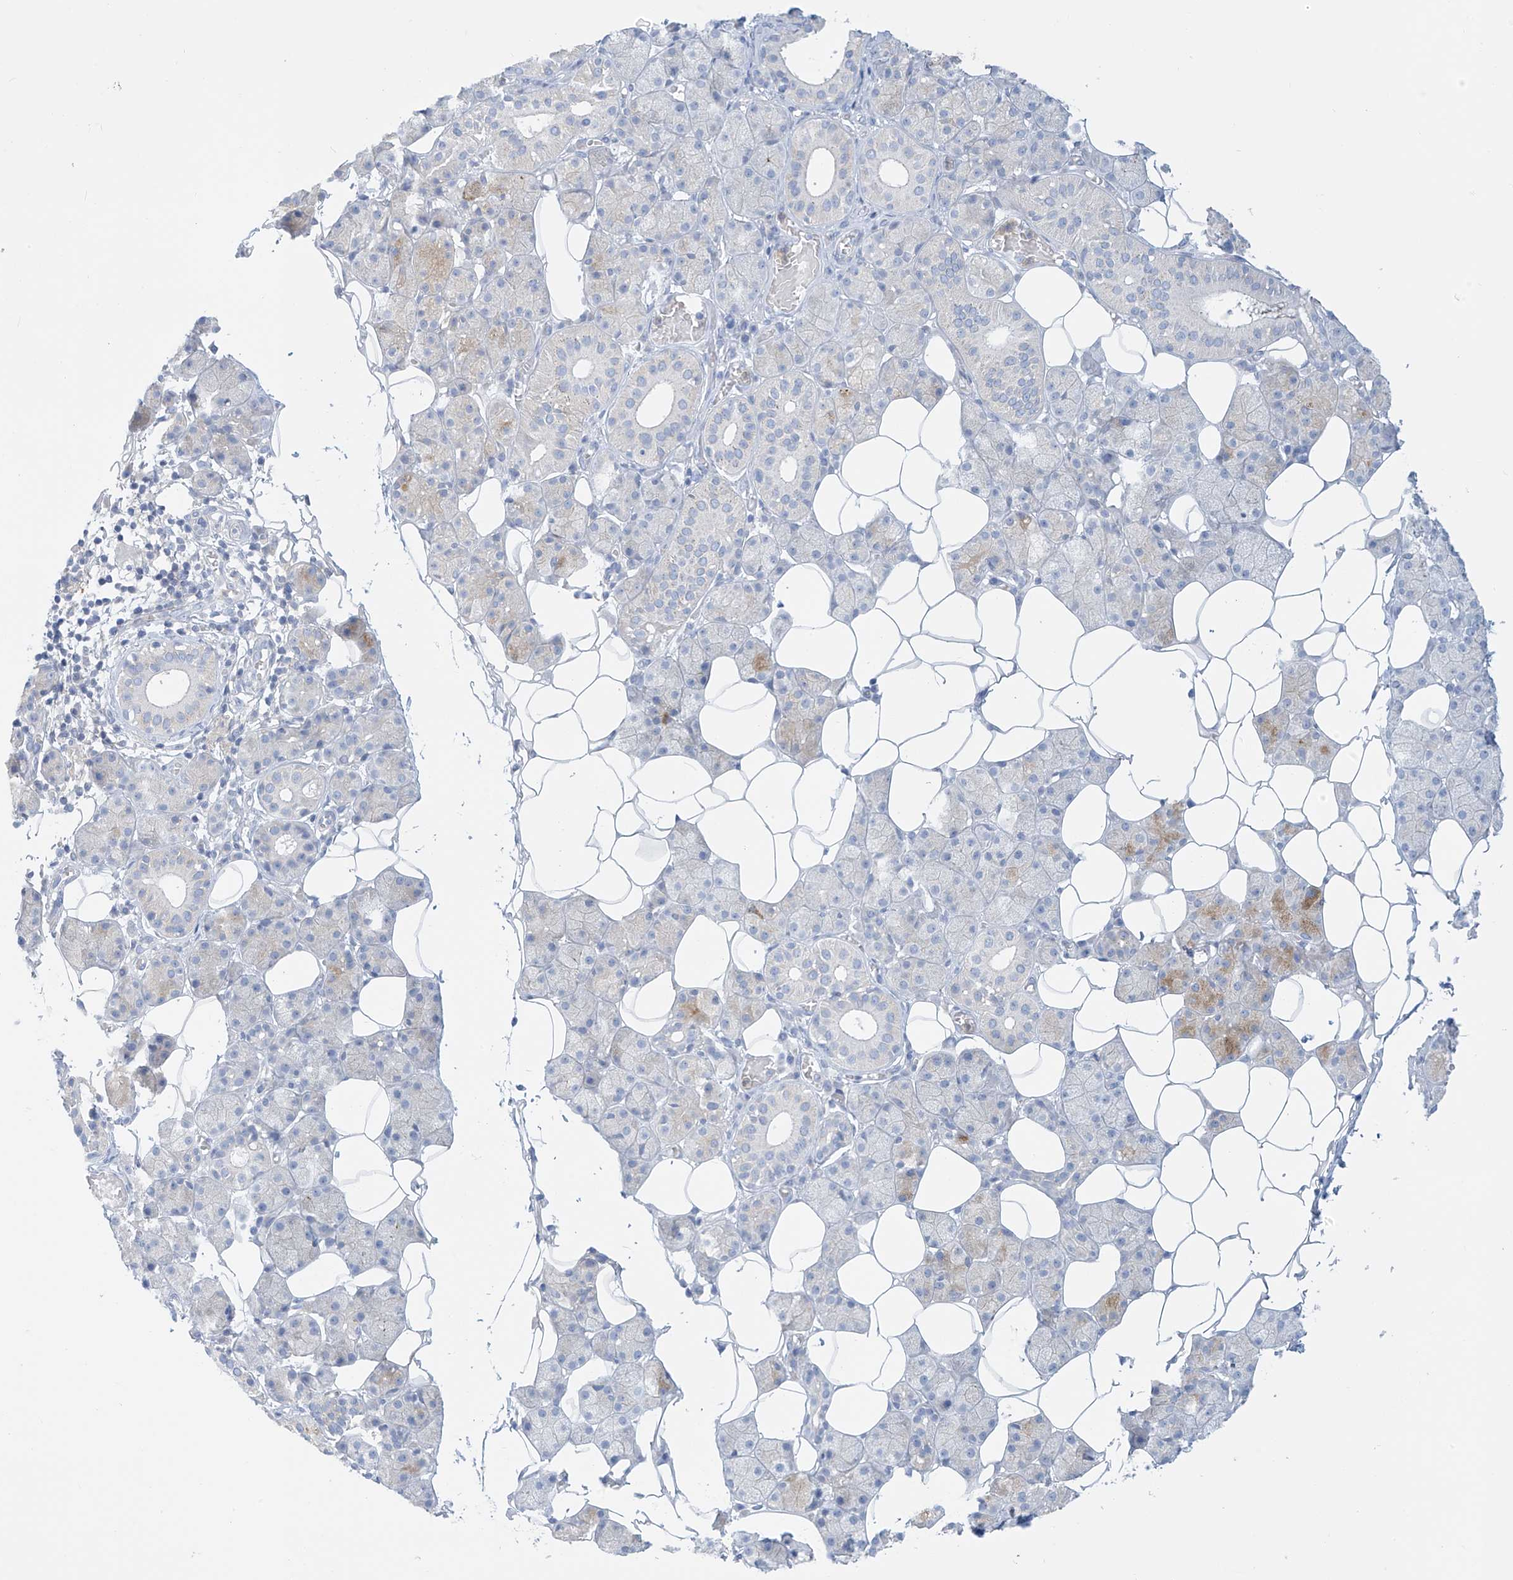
{"staining": {"intensity": "negative", "quantity": "none", "location": "none"}, "tissue": "salivary gland", "cell_type": "Glandular cells", "image_type": "normal", "snomed": [{"axis": "morphology", "description": "Normal tissue, NOS"}, {"axis": "topography", "description": "Salivary gland"}], "caption": "This is an IHC micrograph of unremarkable salivary gland. There is no staining in glandular cells.", "gene": "FABP2", "patient": {"sex": "female", "age": 33}}